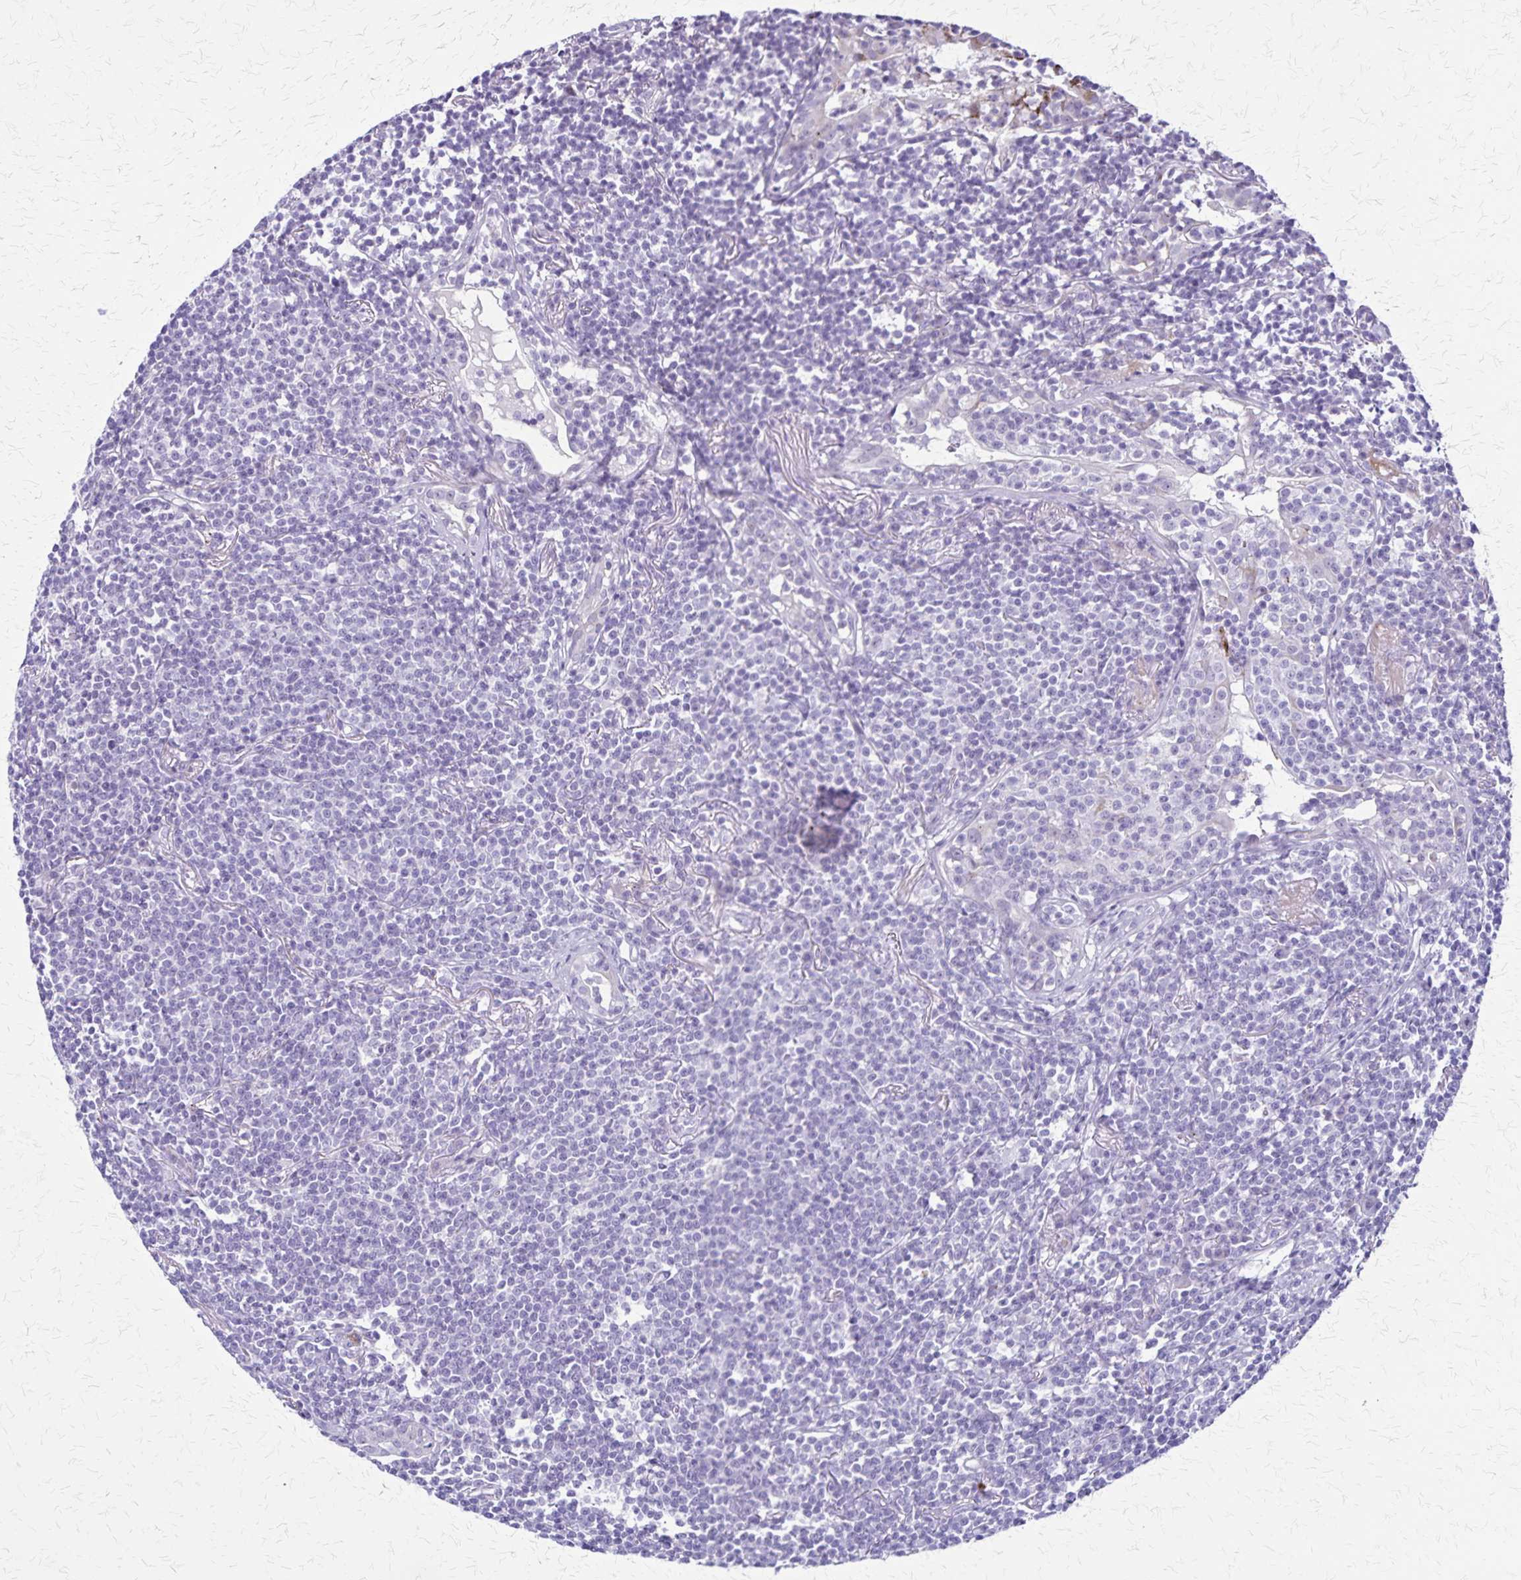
{"staining": {"intensity": "negative", "quantity": "none", "location": "none"}, "tissue": "lymphoma", "cell_type": "Tumor cells", "image_type": "cancer", "snomed": [{"axis": "morphology", "description": "Malignant lymphoma, non-Hodgkin's type, Low grade"}, {"axis": "topography", "description": "Lung"}], "caption": "Immunohistochemical staining of lymphoma displays no significant expression in tumor cells.", "gene": "OR51B5", "patient": {"sex": "female", "age": 71}}